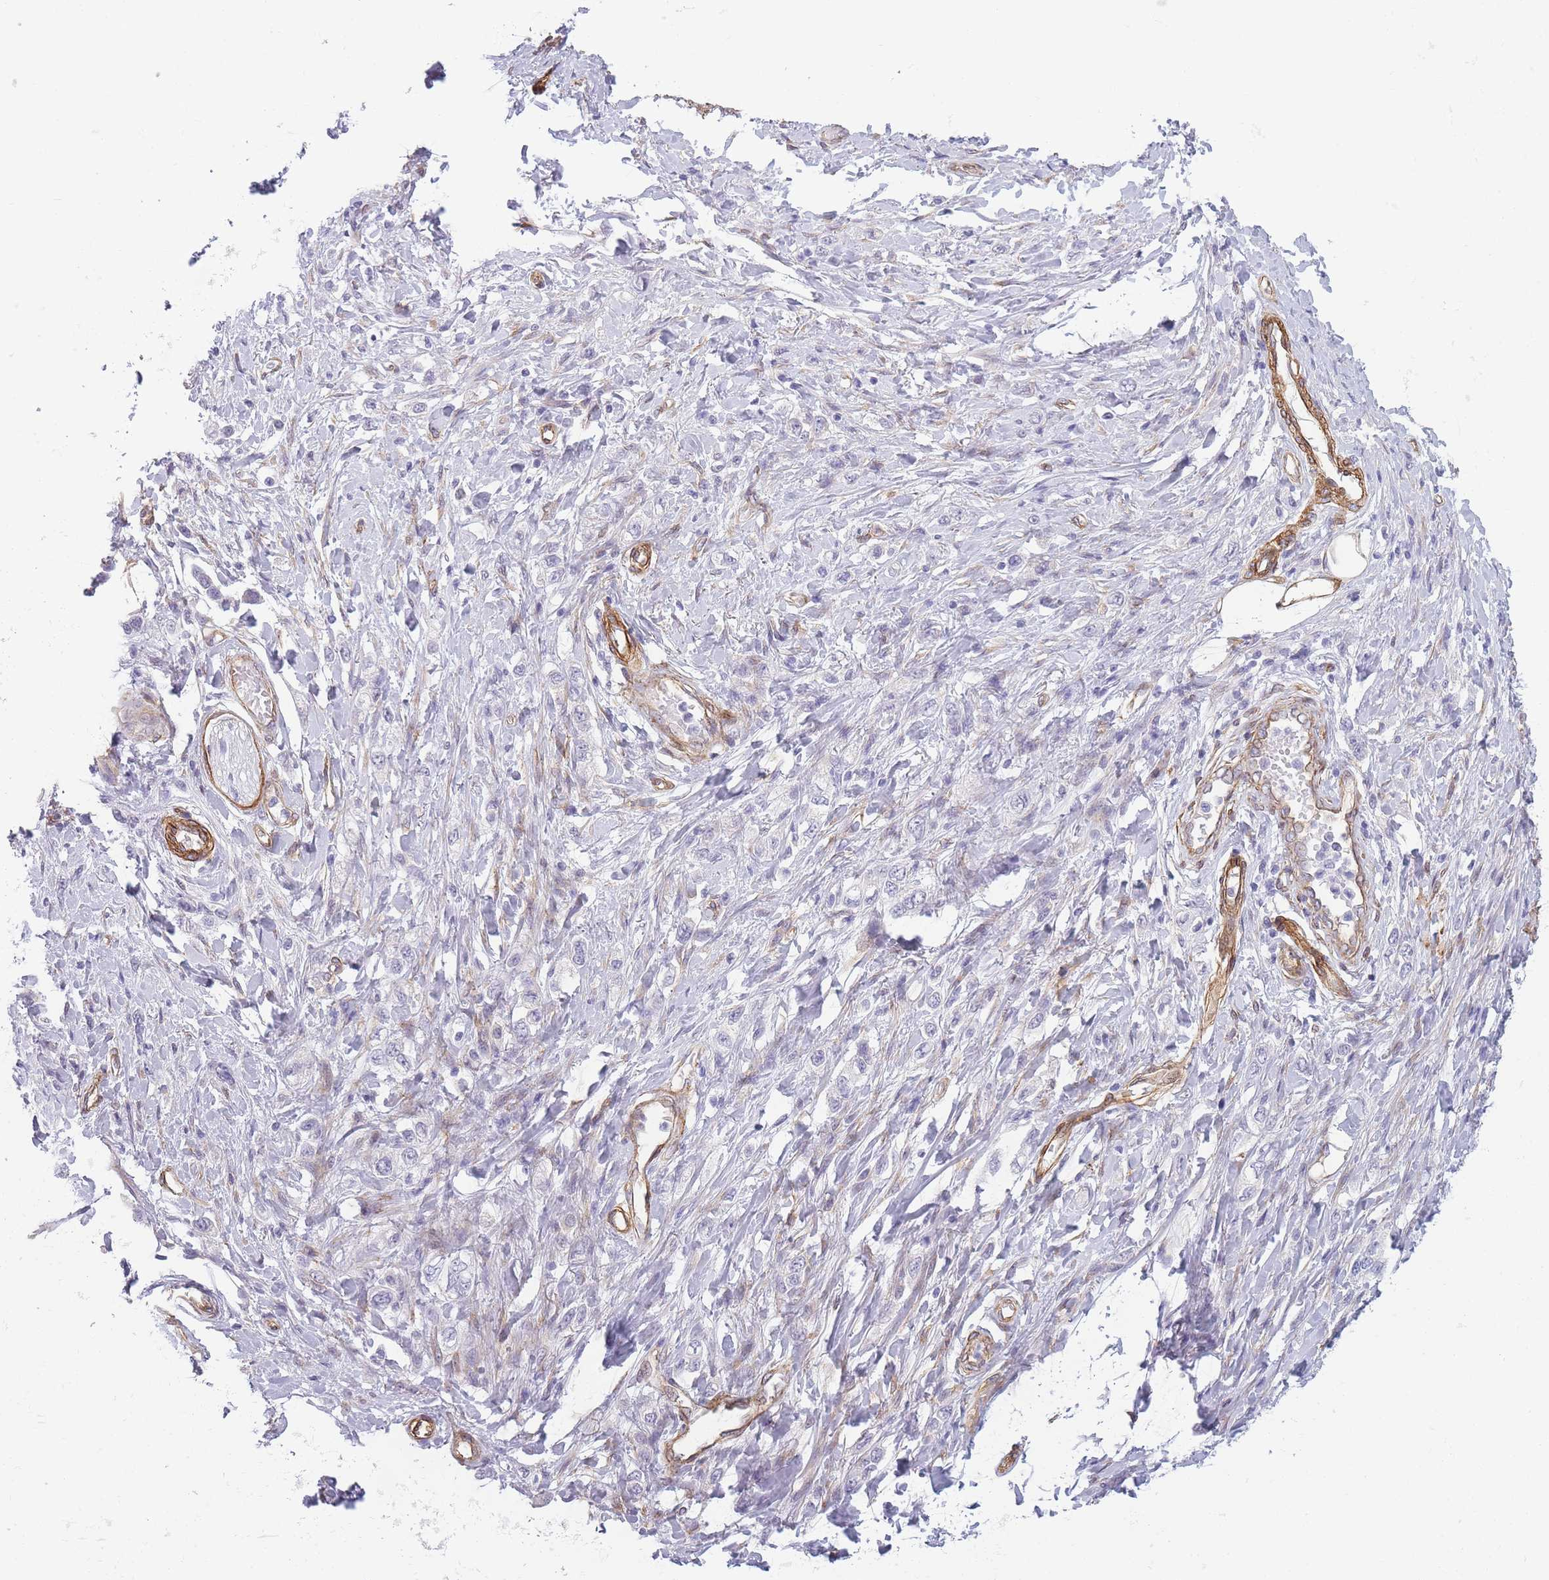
{"staining": {"intensity": "negative", "quantity": "none", "location": "none"}, "tissue": "stomach cancer", "cell_type": "Tumor cells", "image_type": "cancer", "snomed": [{"axis": "morphology", "description": "Adenocarcinoma, NOS"}, {"axis": "topography", "description": "Stomach"}], "caption": "High power microscopy micrograph of an immunohistochemistry photomicrograph of stomach adenocarcinoma, revealing no significant positivity in tumor cells.", "gene": "OR6B3", "patient": {"sex": "female", "age": 65}}